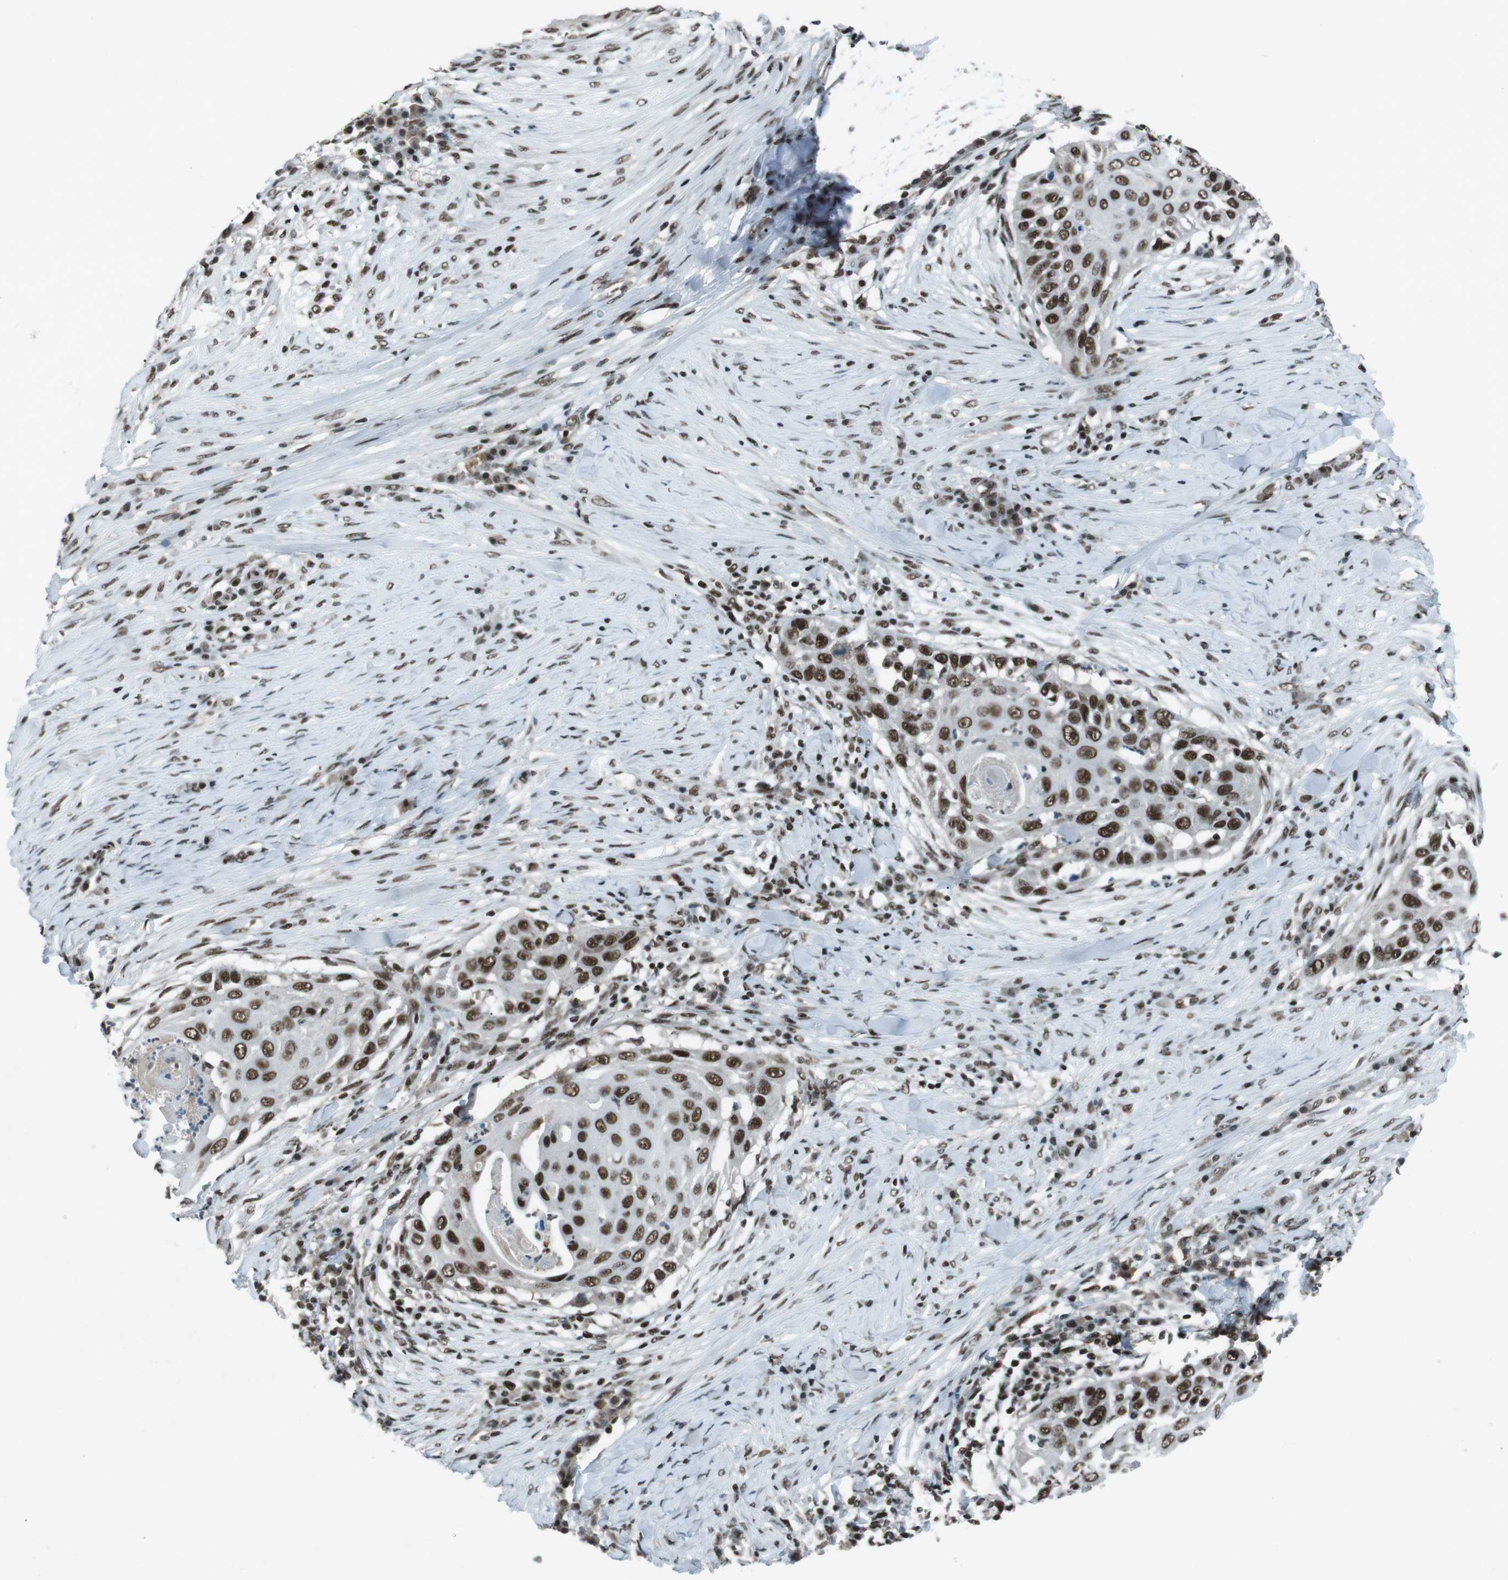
{"staining": {"intensity": "strong", "quantity": ">75%", "location": "nuclear"}, "tissue": "skin cancer", "cell_type": "Tumor cells", "image_type": "cancer", "snomed": [{"axis": "morphology", "description": "Squamous cell carcinoma, NOS"}, {"axis": "topography", "description": "Skin"}], "caption": "Immunohistochemistry of human skin squamous cell carcinoma reveals high levels of strong nuclear staining in approximately >75% of tumor cells.", "gene": "TAF1", "patient": {"sex": "female", "age": 44}}